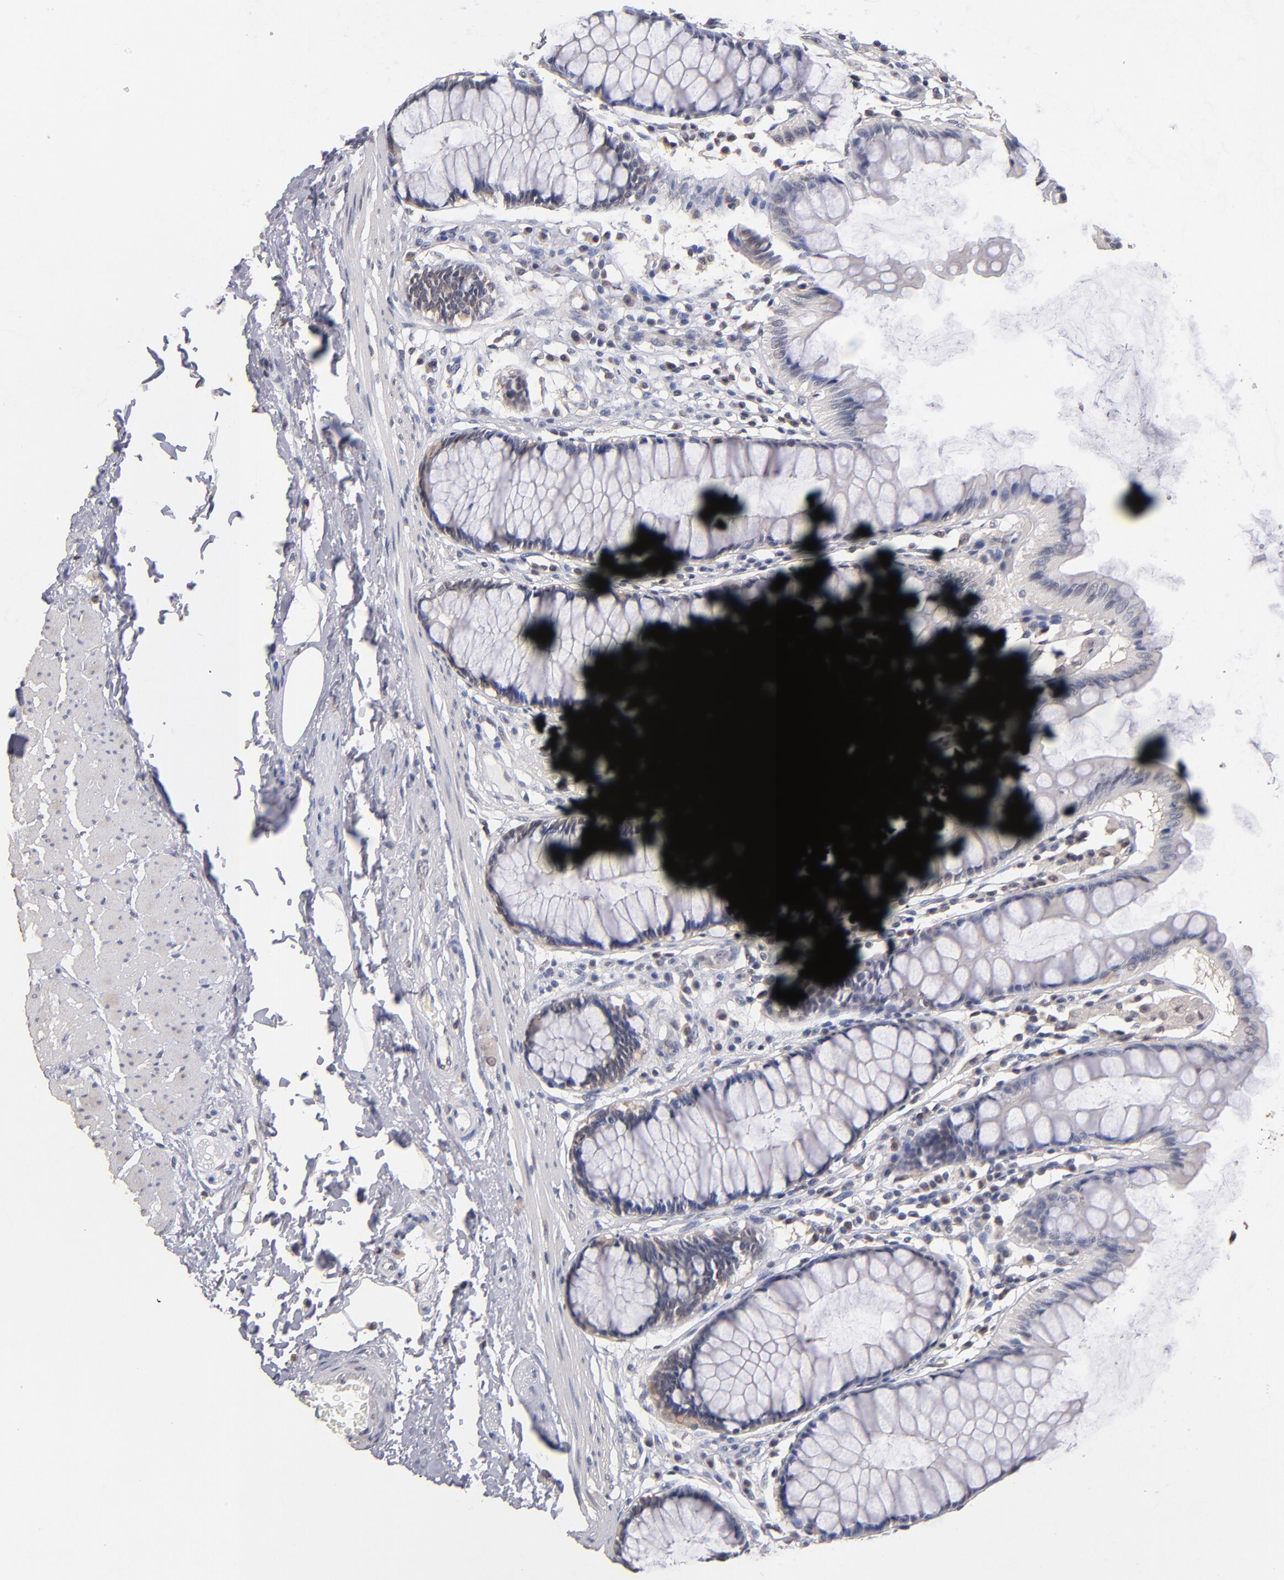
{"staining": {"intensity": "weak", "quantity": "25%-75%", "location": "cytoplasmic/membranous"}, "tissue": "rectum", "cell_type": "Glandular cells", "image_type": "normal", "snomed": [{"axis": "morphology", "description": "Normal tissue, NOS"}, {"axis": "topography", "description": "Rectum"}], "caption": "This histopathology image demonstrates benign rectum stained with IHC to label a protein in brown. The cytoplasmic/membranous of glandular cells show weak positivity for the protein. Nuclei are counter-stained blue.", "gene": "PSMD10", "patient": {"sex": "male", "age": 77}}